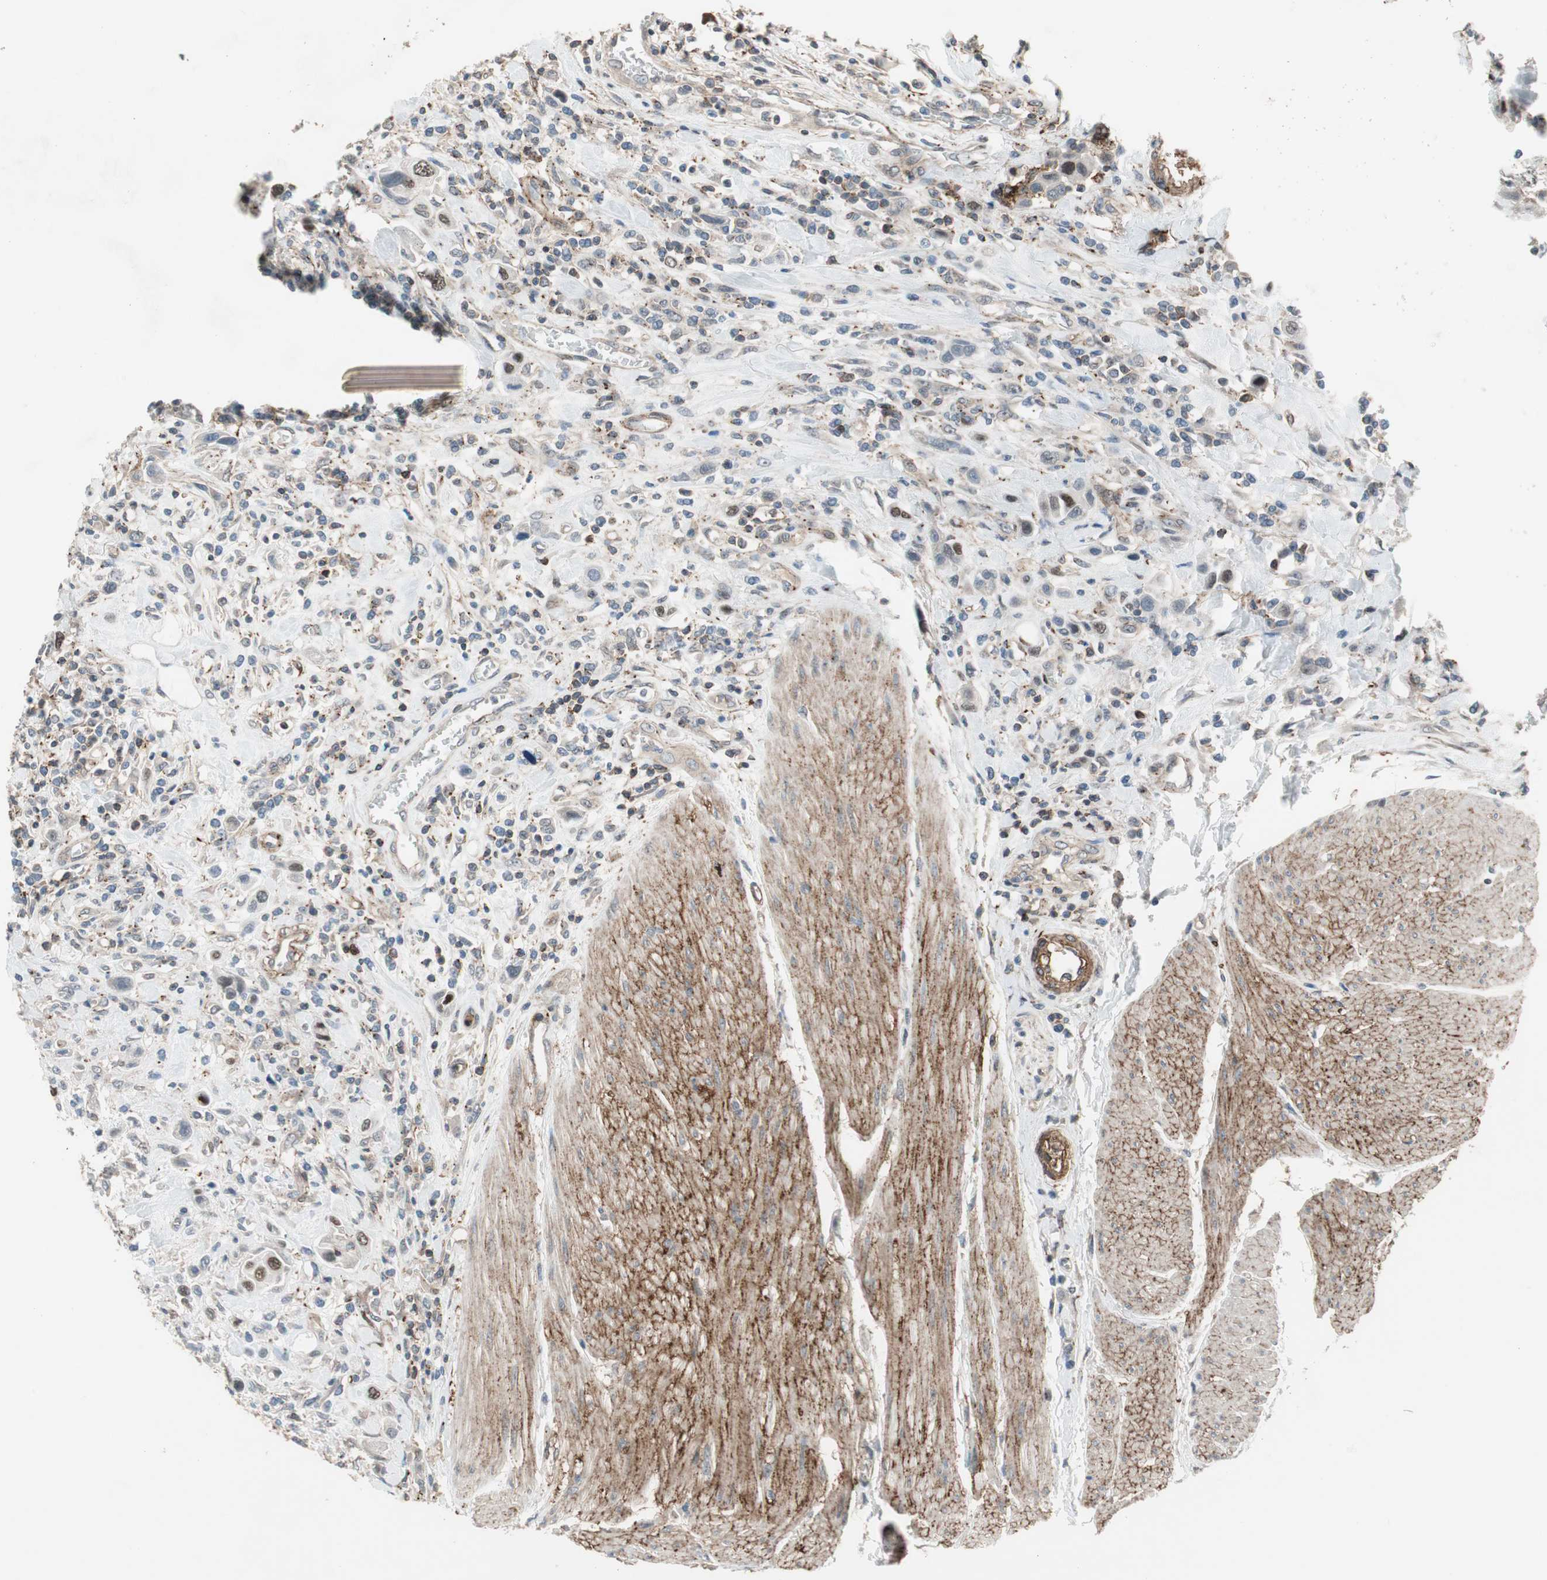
{"staining": {"intensity": "moderate", "quantity": "<25%", "location": "nuclear"}, "tissue": "urothelial cancer", "cell_type": "Tumor cells", "image_type": "cancer", "snomed": [{"axis": "morphology", "description": "Urothelial carcinoma, High grade"}, {"axis": "topography", "description": "Urinary bladder"}], "caption": "Urothelial carcinoma (high-grade) stained for a protein displays moderate nuclear positivity in tumor cells.", "gene": "GRHL1", "patient": {"sex": "male", "age": 50}}